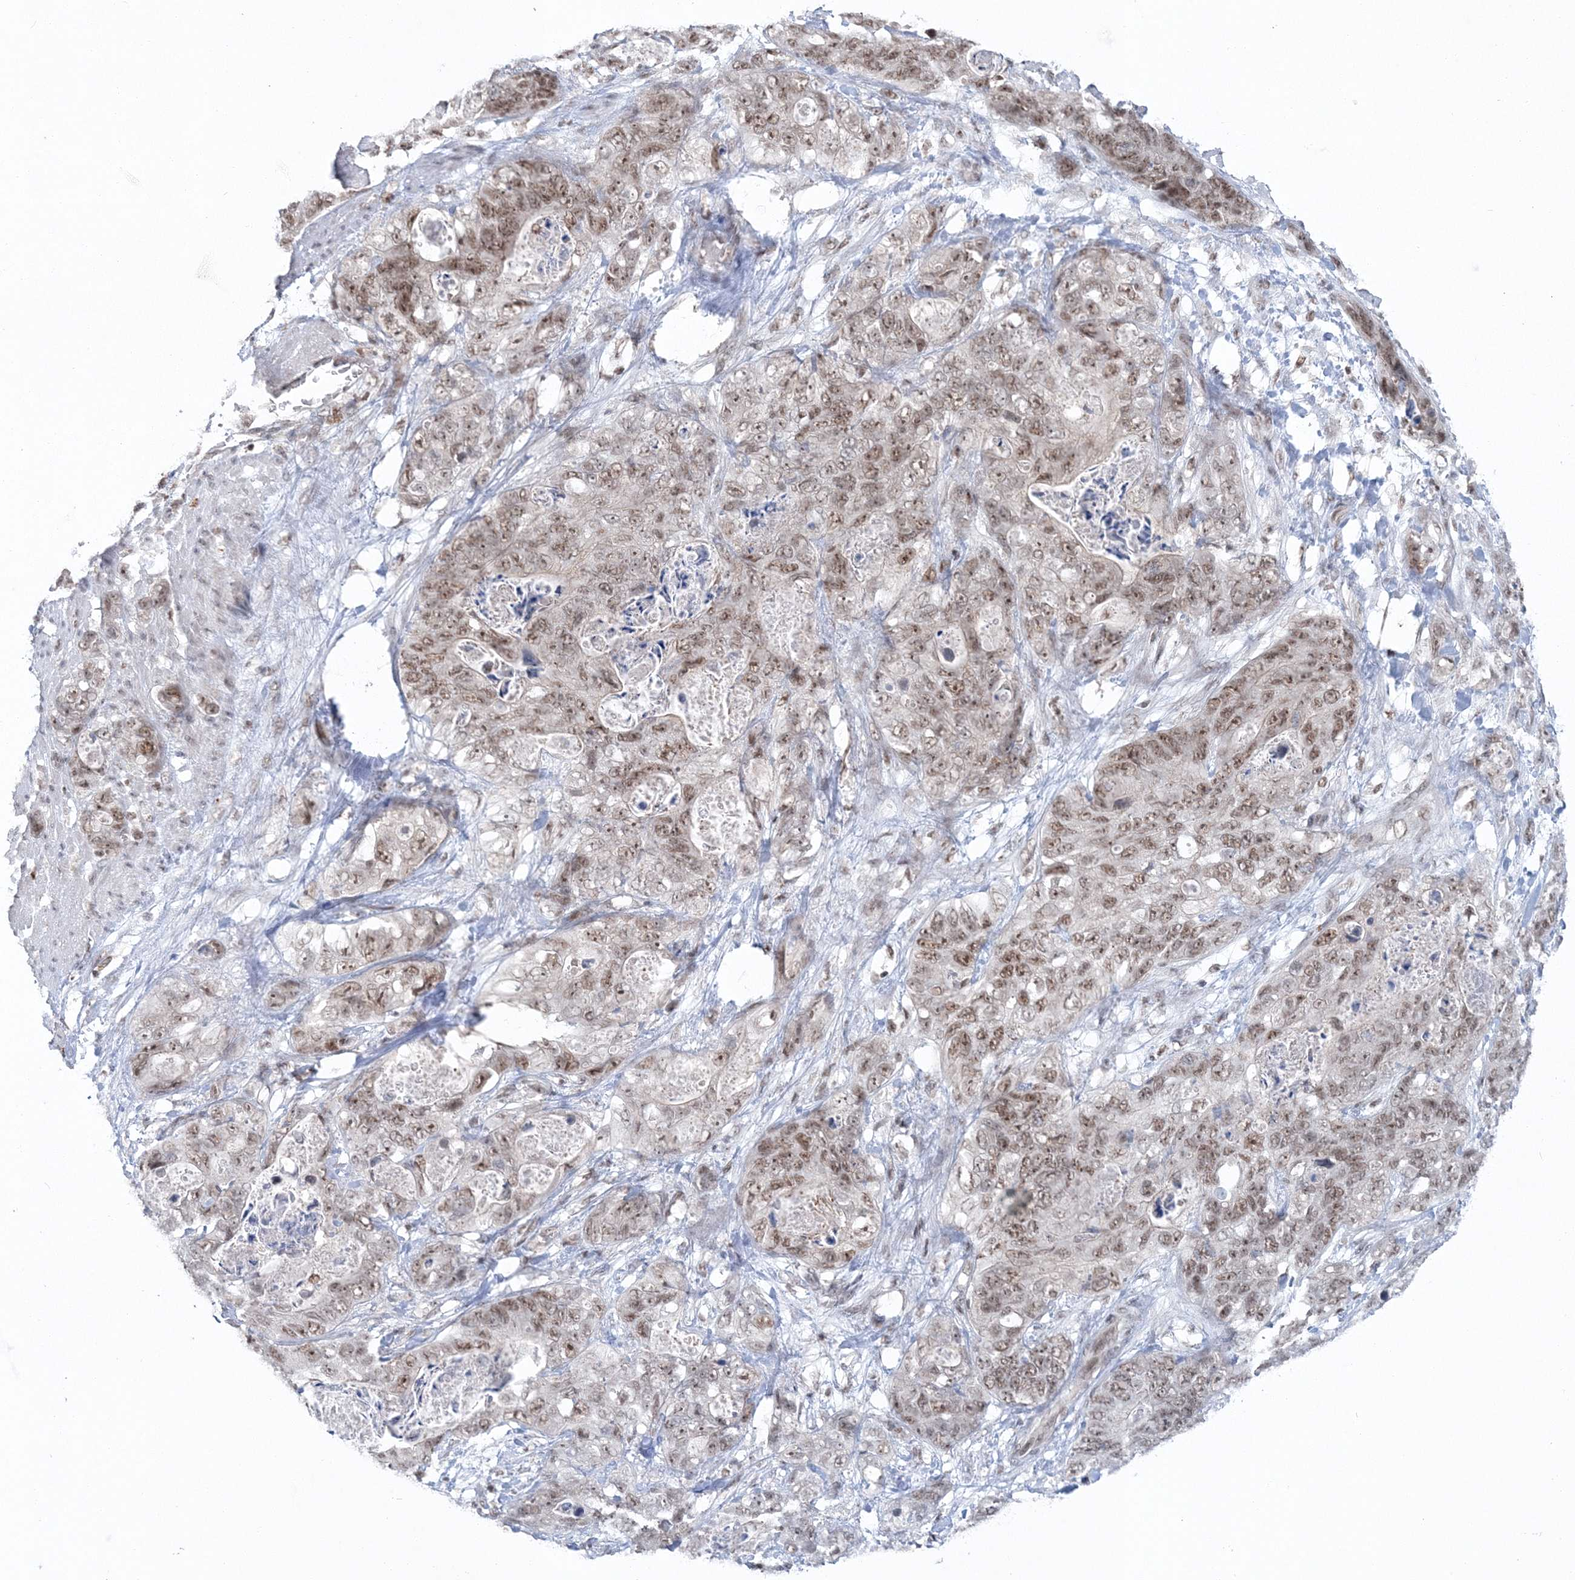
{"staining": {"intensity": "weak", "quantity": ">75%", "location": "nuclear"}, "tissue": "stomach cancer", "cell_type": "Tumor cells", "image_type": "cancer", "snomed": [{"axis": "morphology", "description": "Normal tissue, NOS"}, {"axis": "morphology", "description": "Adenocarcinoma, NOS"}, {"axis": "topography", "description": "Stomach"}], "caption": "Protein positivity by immunohistochemistry demonstrates weak nuclear positivity in about >75% of tumor cells in adenocarcinoma (stomach).", "gene": "PDS5A", "patient": {"sex": "female", "age": 89}}